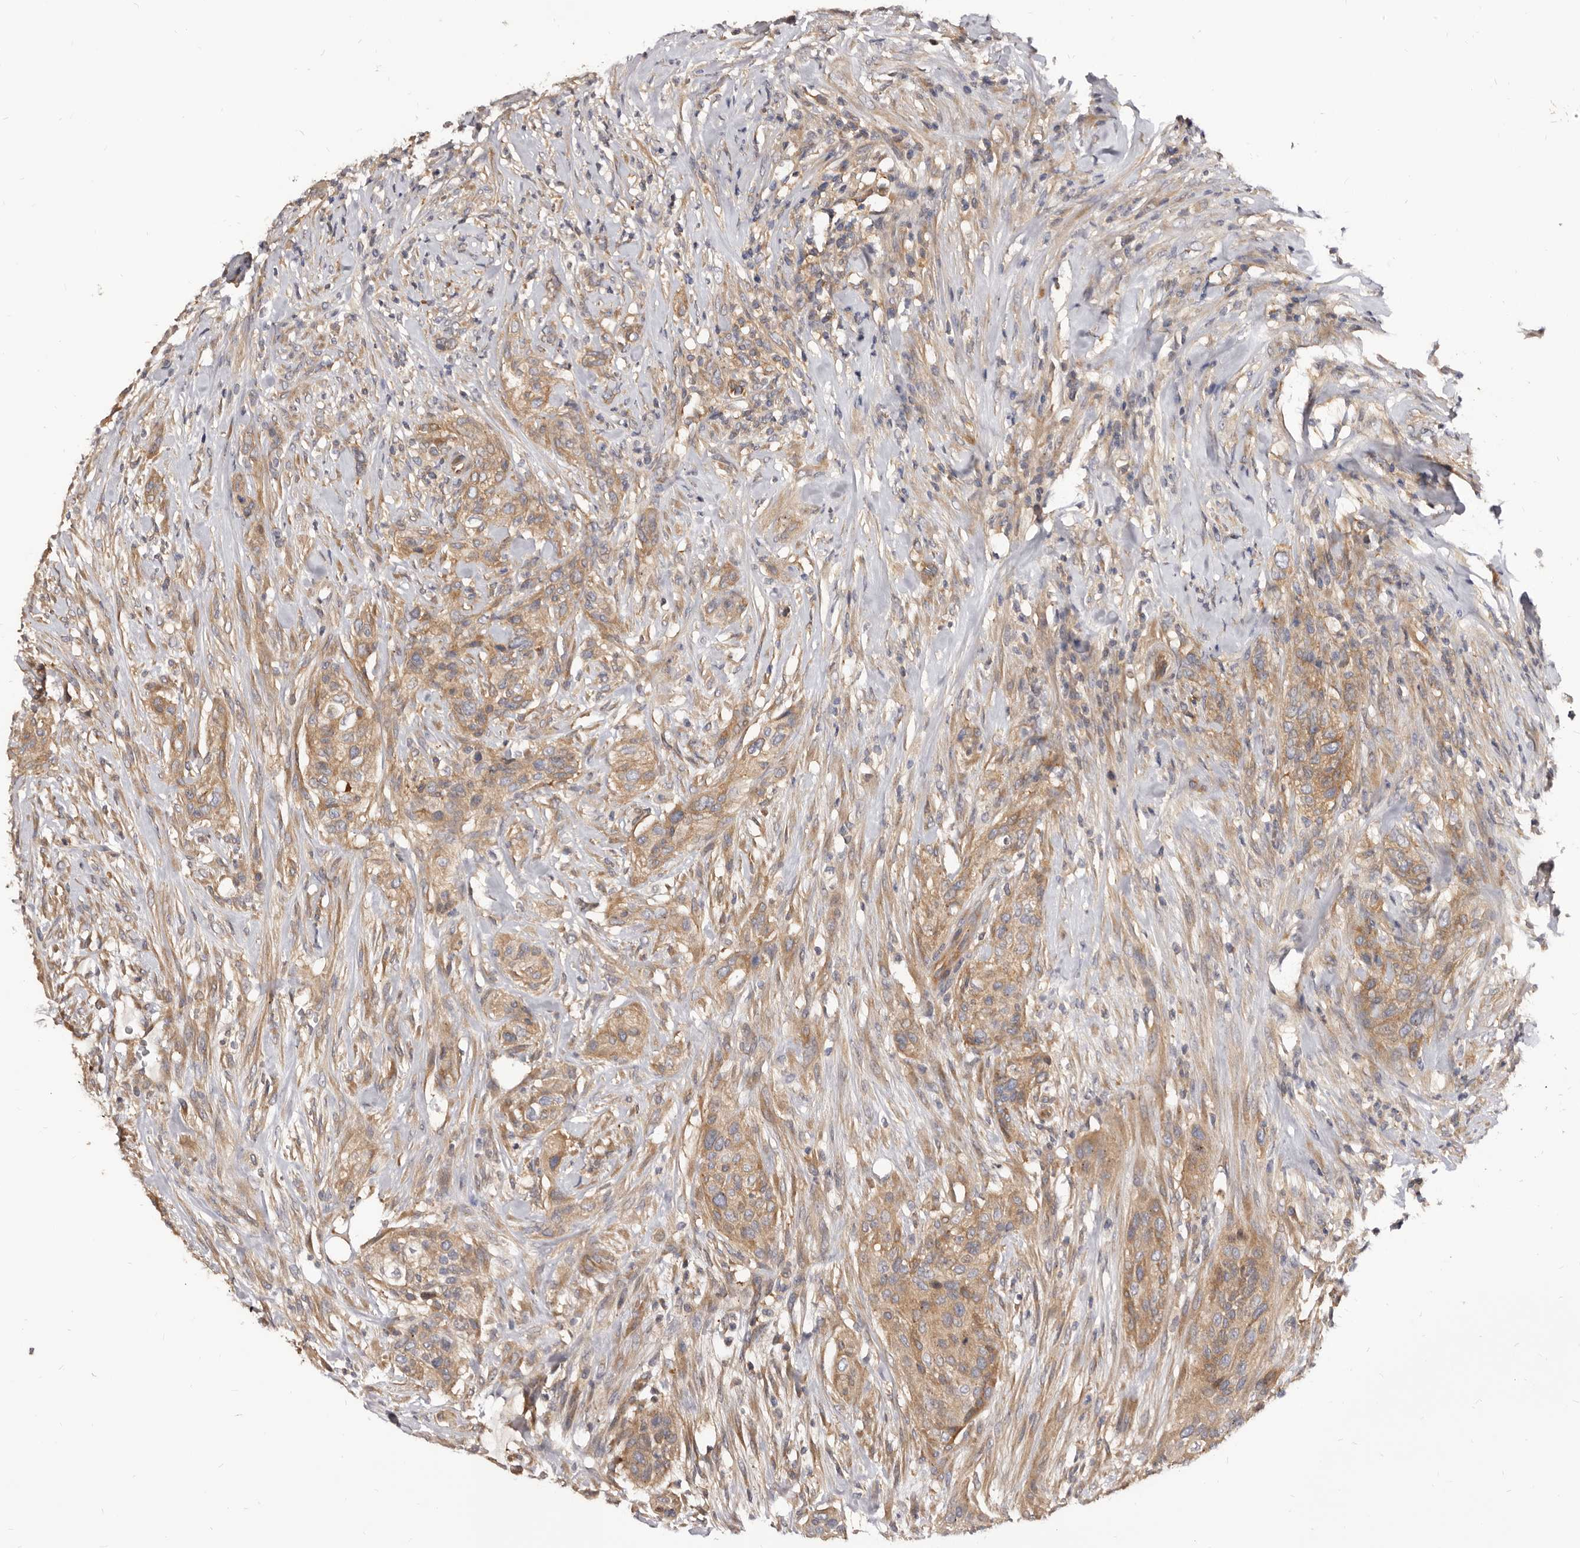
{"staining": {"intensity": "moderate", "quantity": ">75%", "location": "cytoplasmic/membranous"}, "tissue": "urothelial cancer", "cell_type": "Tumor cells", "image_type": "cancer", "snomed": [{"axis": "morphology", "description": "Urothelial carcinoma, High grade"}, {"axis": "topography", "description": "Urinary bladder"}], "caption": "Moderate cytoplasmic/membranous protein positivity is identified in about >75% of tumor cells in urothelial cancer.", "gene": "ADAMTS20", "patient": {"sex": "male", "age": 35}}